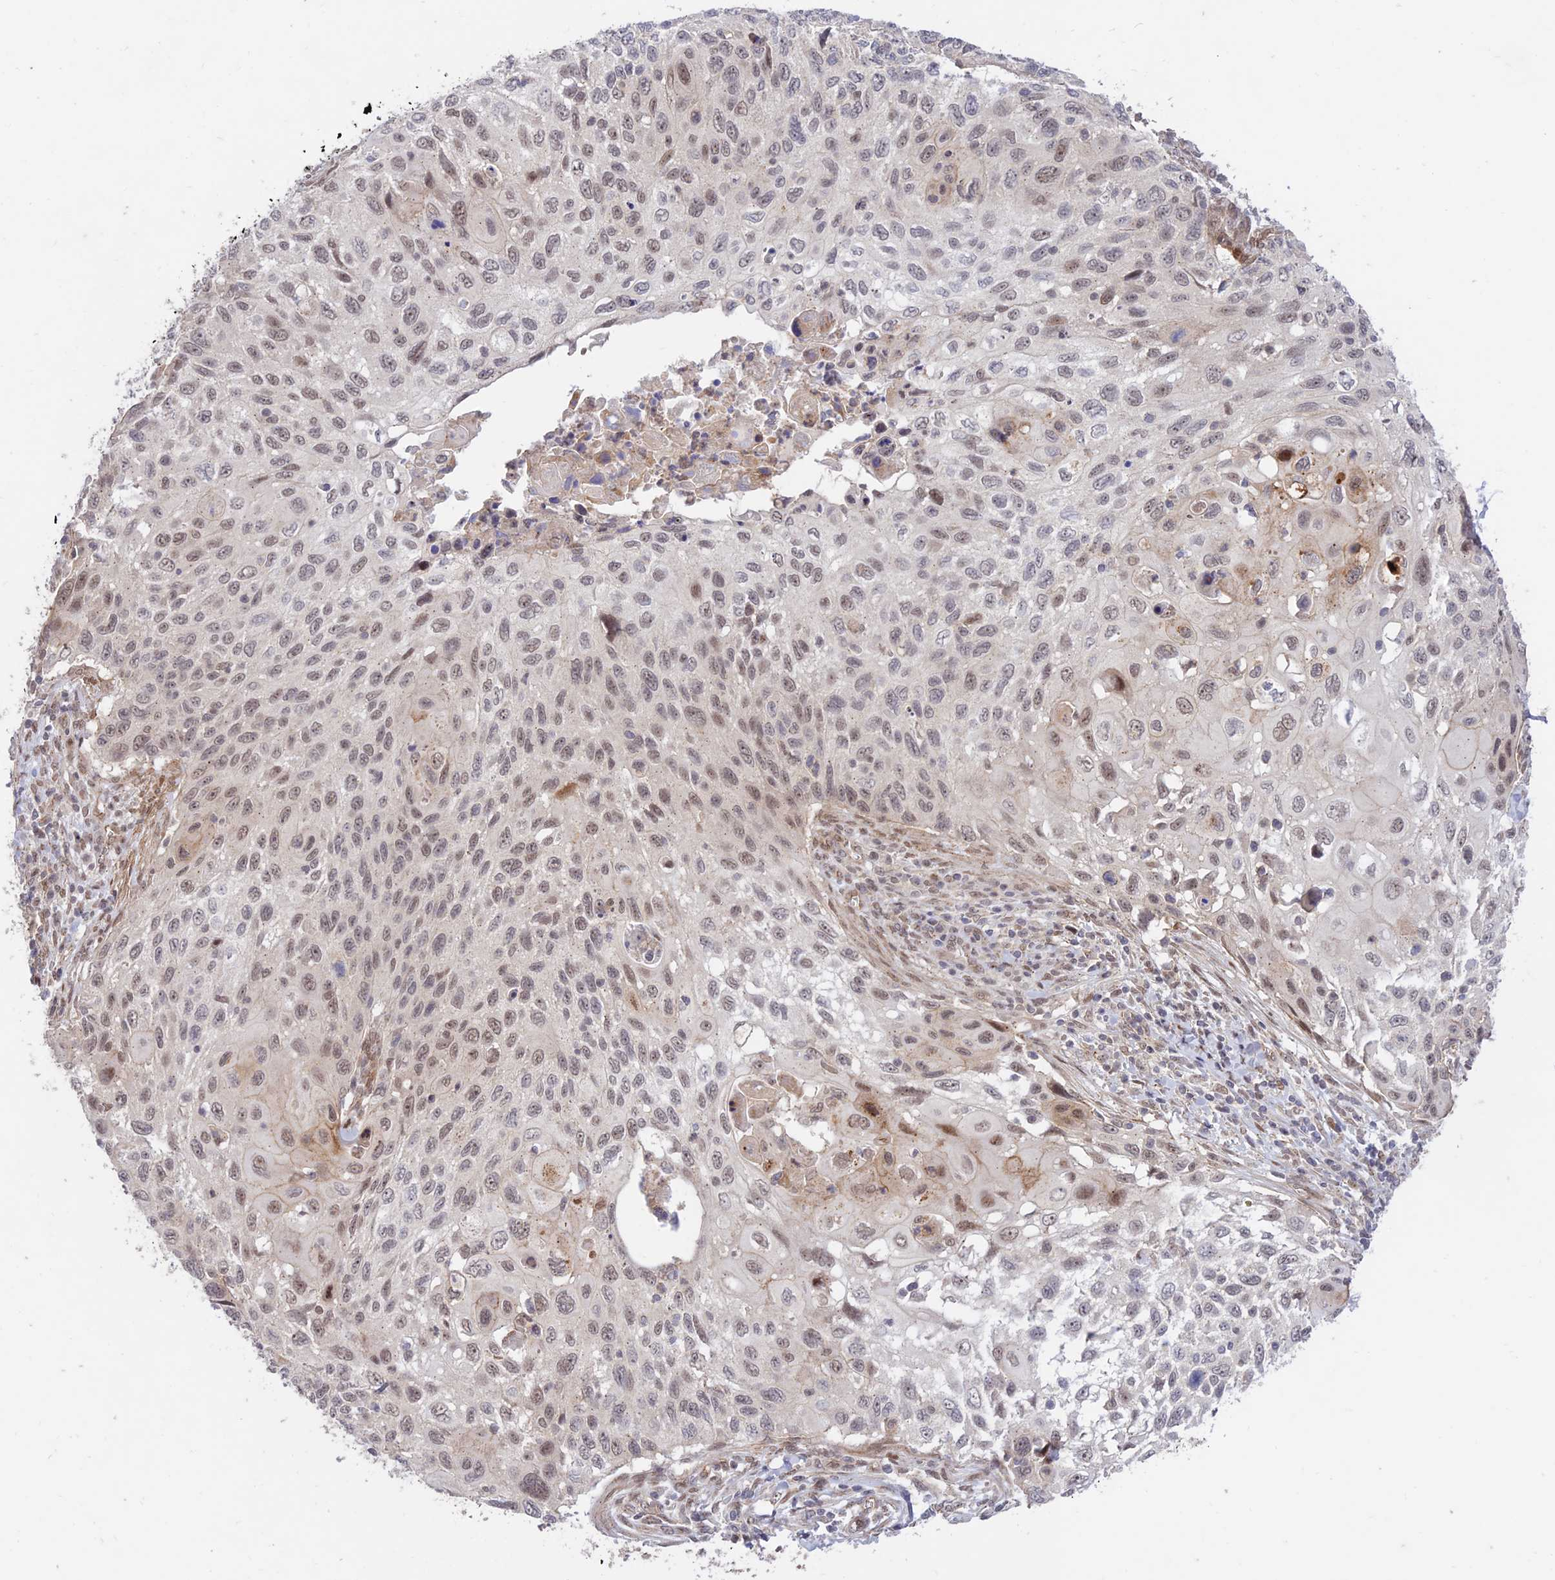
{"staining": {"intensity": "weak", "quantity": ">75%", "location": "nuclear"}, "tissue": "cervical cancer", "cell_type": "Tumor cells", "image_type": "cancer", "snomed": [{"axis": "morphology", "description": "Squamous cell carcinoma, NOS"}, {"axis": "topography", "description": "Cervix"}], "caption": "Weak nuclear expression is identified in about >75% of tumor cells in cervical cancer (squamous cell carcinoma).", "gene": "ZNF85", "patient": {"sex": "female", "age": 70}}